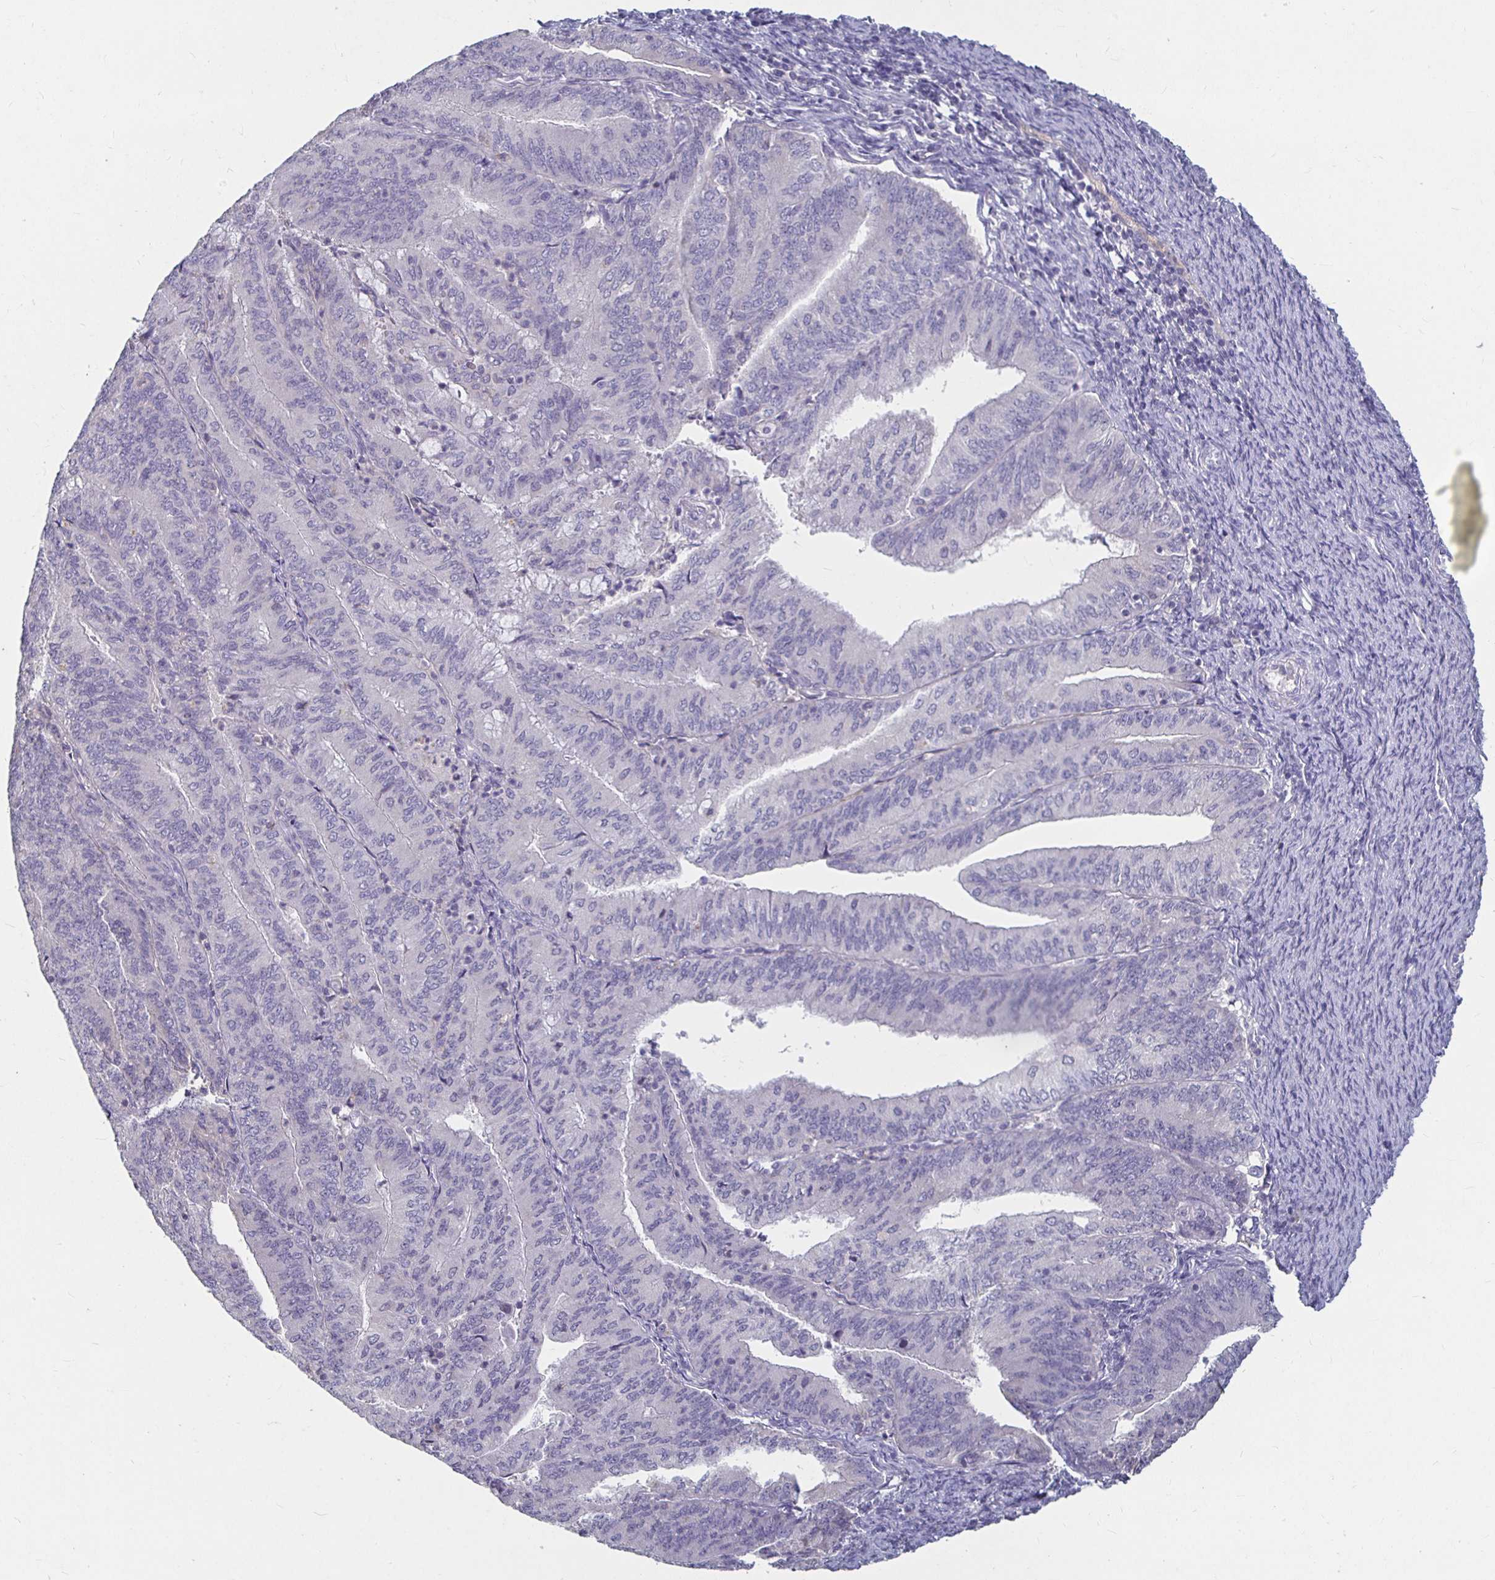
{"staining": {"intensity": "negative", "quantity": "none", "location": "none"}, "tissue": "endometrial cancer", "cell_type": "Tumor cells", "image_type": "cancer", "snomed": [{"axis": "morphology", "description": "Adenocarcinoma, NOS"}, {"axis": "topography", "description": "Endometrium"}], "caption": "High power microscopy photomicrograph of an immunohistochemistry photomicrograph of endometrial adenocarcinoma, revealing no significant staining in tumor cells.", "gene": "RNF144B", "patient": {"sex": "female", "age": 57}}